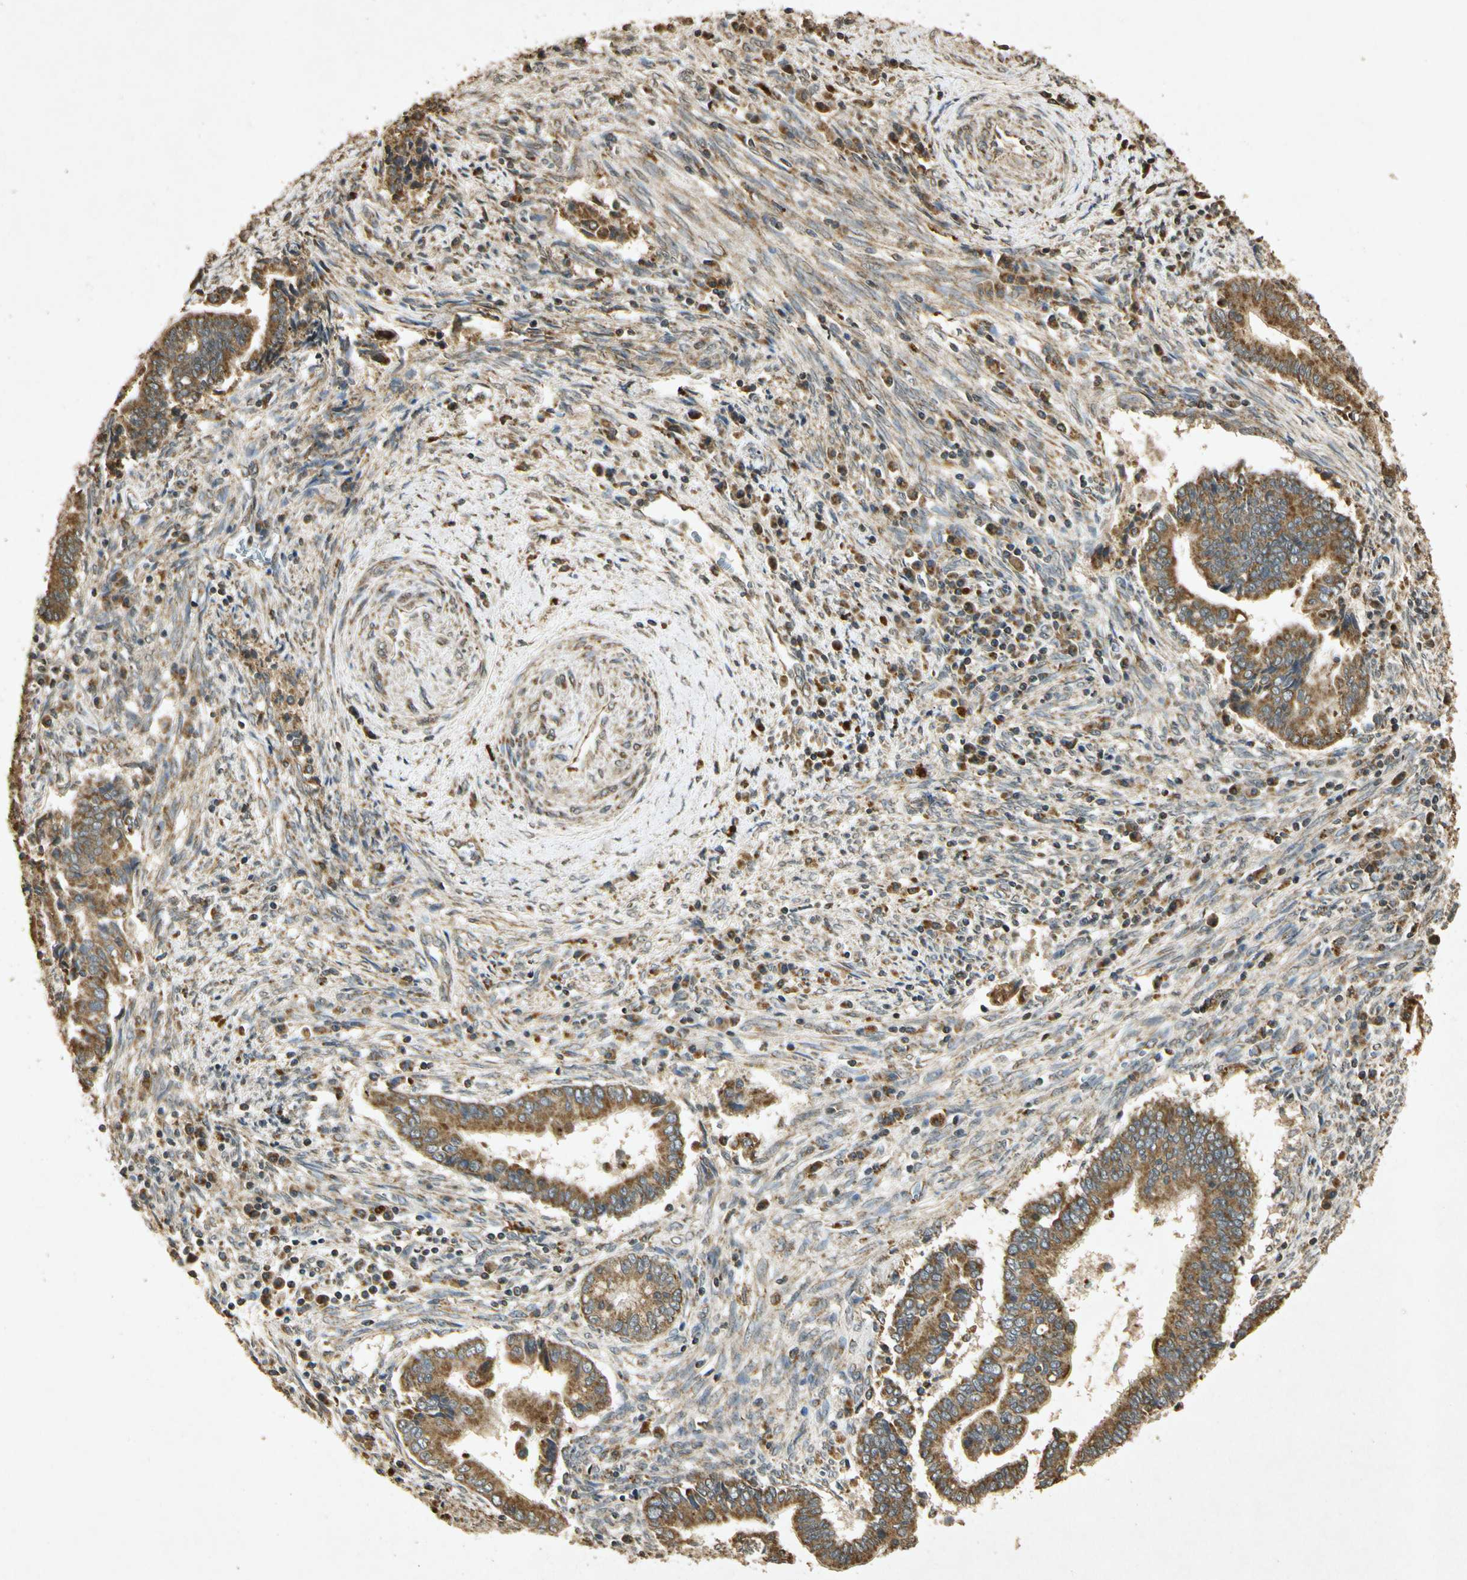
{"staining": {"intensity": "moderate", "quantity": "25%-75%", "location": "cytoplasmic/membranous"}, "tissue": "cervical cancer", "cell_type": "Tumor cells", "image_type": "cancer", "snomed": [{"axis": "morphology", "description": "Adenocarcinoma, NOS"}, {"axis": "topography", "description": "Cervix"}], "caption": "DAB immunohistochemical staining of cervical cancer exhibits moderate cytoplasmic/membranous protein positivity in approximately 25%-75% of tumor cells.", "gene": "PRDX3", "patient": {"sex": "female", "age": 44}}